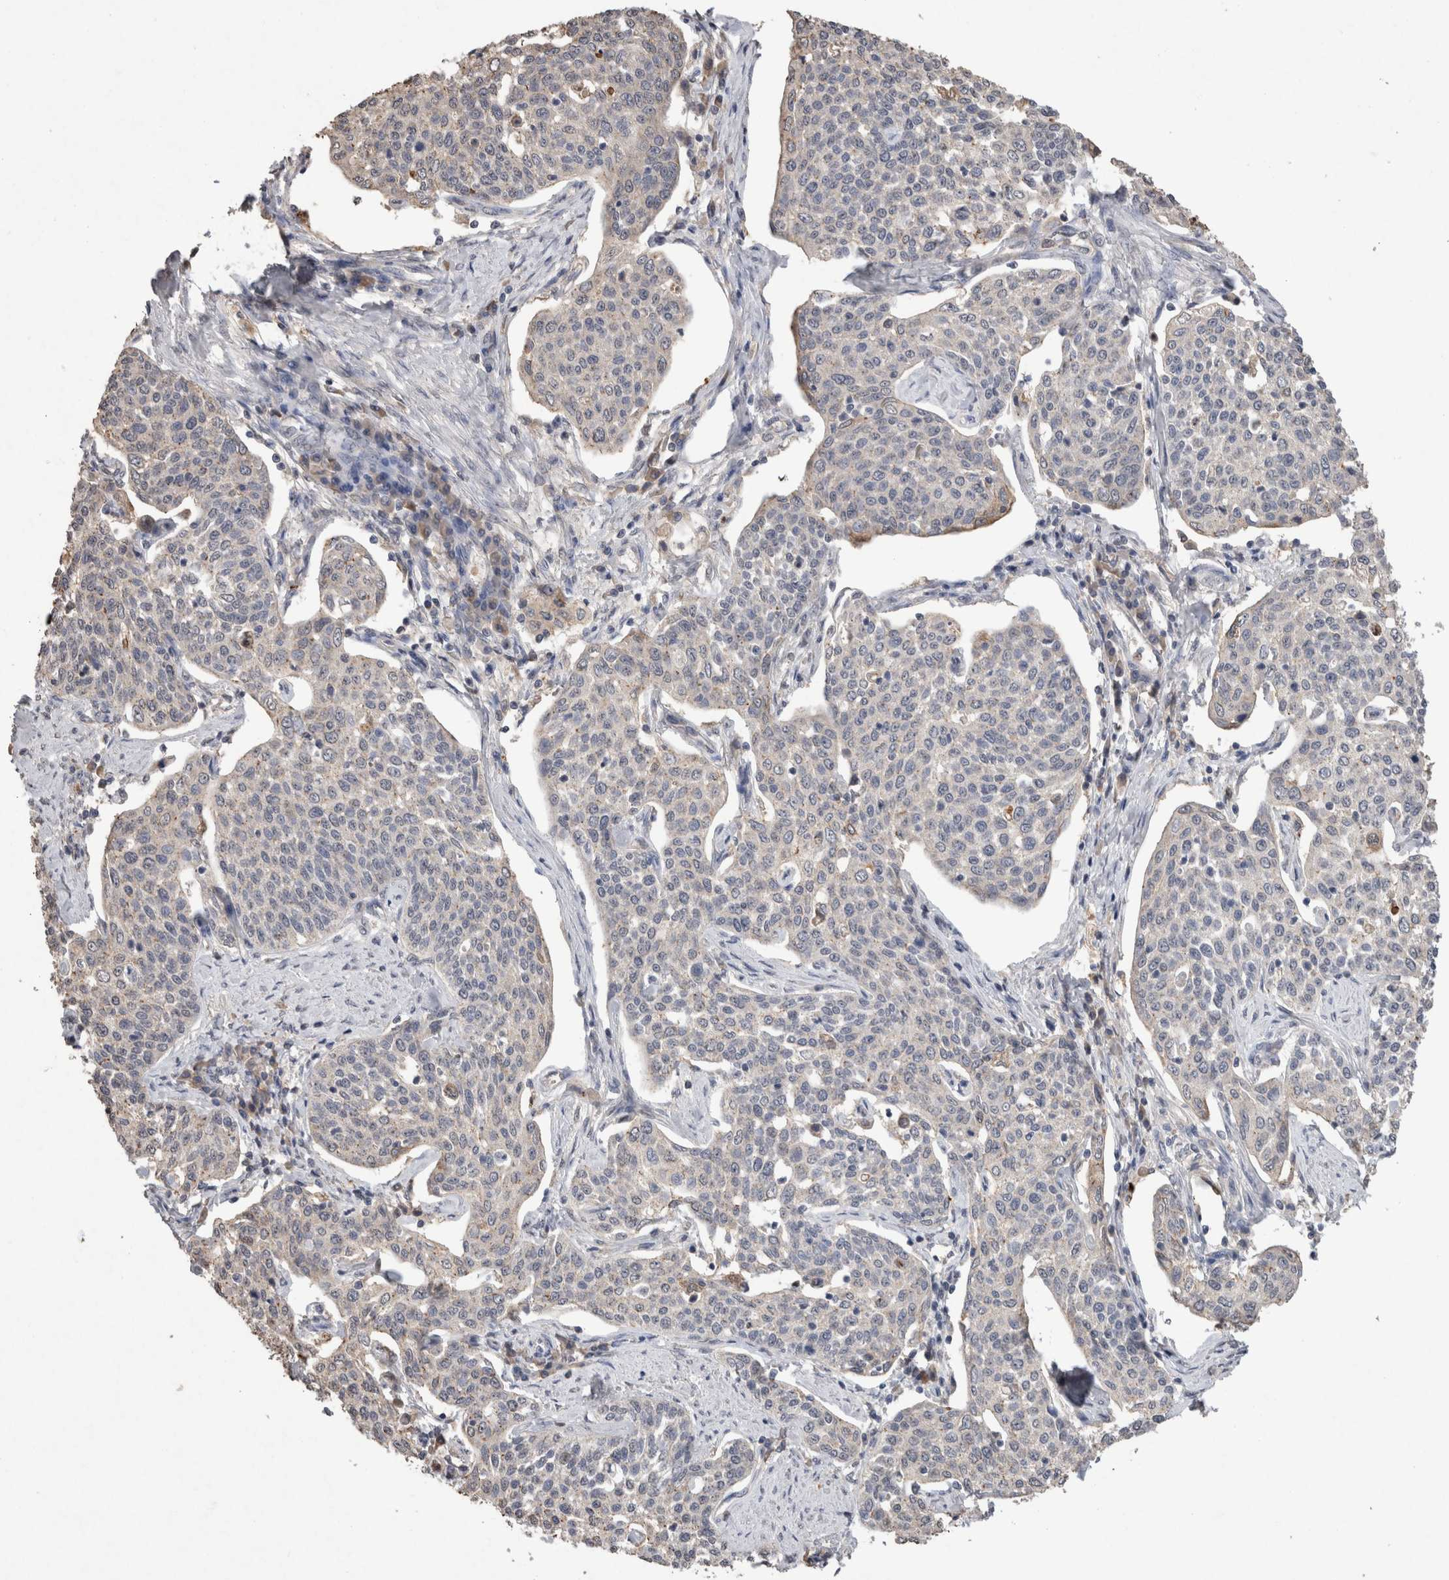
{"staining": {"intensity": "negative", "quantity": "none", "location": "none"}, "tissue": "cervical cancer", "cell_type": "Tumor cells", "image_type": "cancer", "snomed": [{"axis": "morphology", "description": "Squamous cell carcinoma, NOS"}, {"axis": "topography", "description": "Cervix"}], "caption": "A high-resolution micrograph shows immunohistochemistry (IHC) staining of cervical cancer (squamous cell carcinoma), which demonstrates no significant staining in tumor cells. (DAB (3,3'-diaminobenzidine) immunohistochemistry, high magnification).", "gene": "FABP7", "patient": {"sex": "female", "age": 34}}